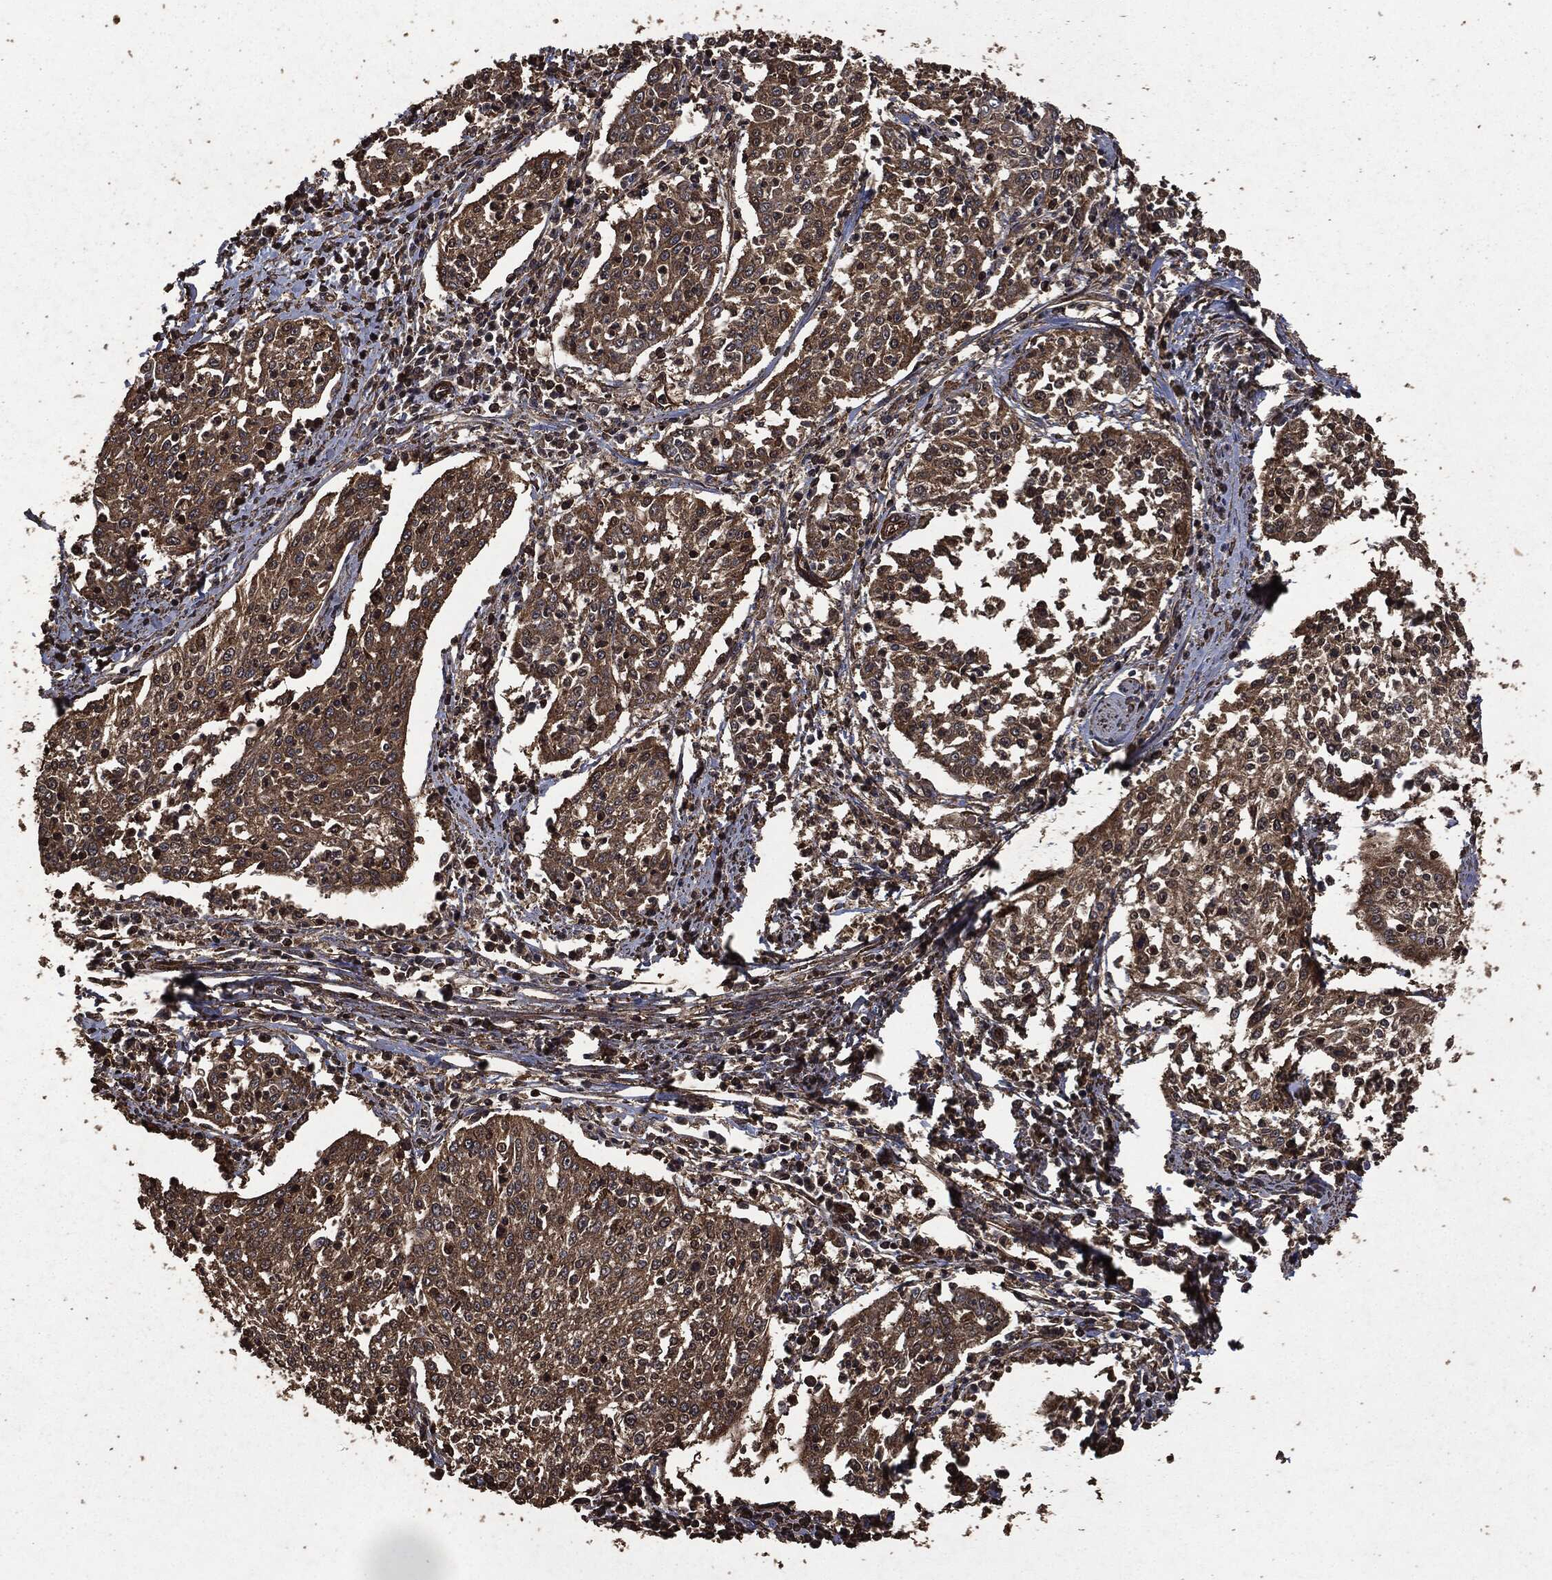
{"staining": {"intensity": "moderate", "quantity": "25%-75%", "location": "cytoplasmic/membranous"}, "tissue": "cervical cancer", "cell_type": "Tumor cells", "image_type": "cancer", "snomed": [{"axis": "morphology", "description": "Squamous cell carcinoma, NOS"}, {"axis": "topography", "description": "Cervix"}], "caption": "Cervical cancer (squamous cell carcinoma) stained with DAB immunohistochemistry (IHC) shows medium levels of moderate cytoplasmic/membranous staining in approximately 25%-75% of tumor cells.", "gene": "HRAS", "patient": {"sex": "female", "age": 41}}